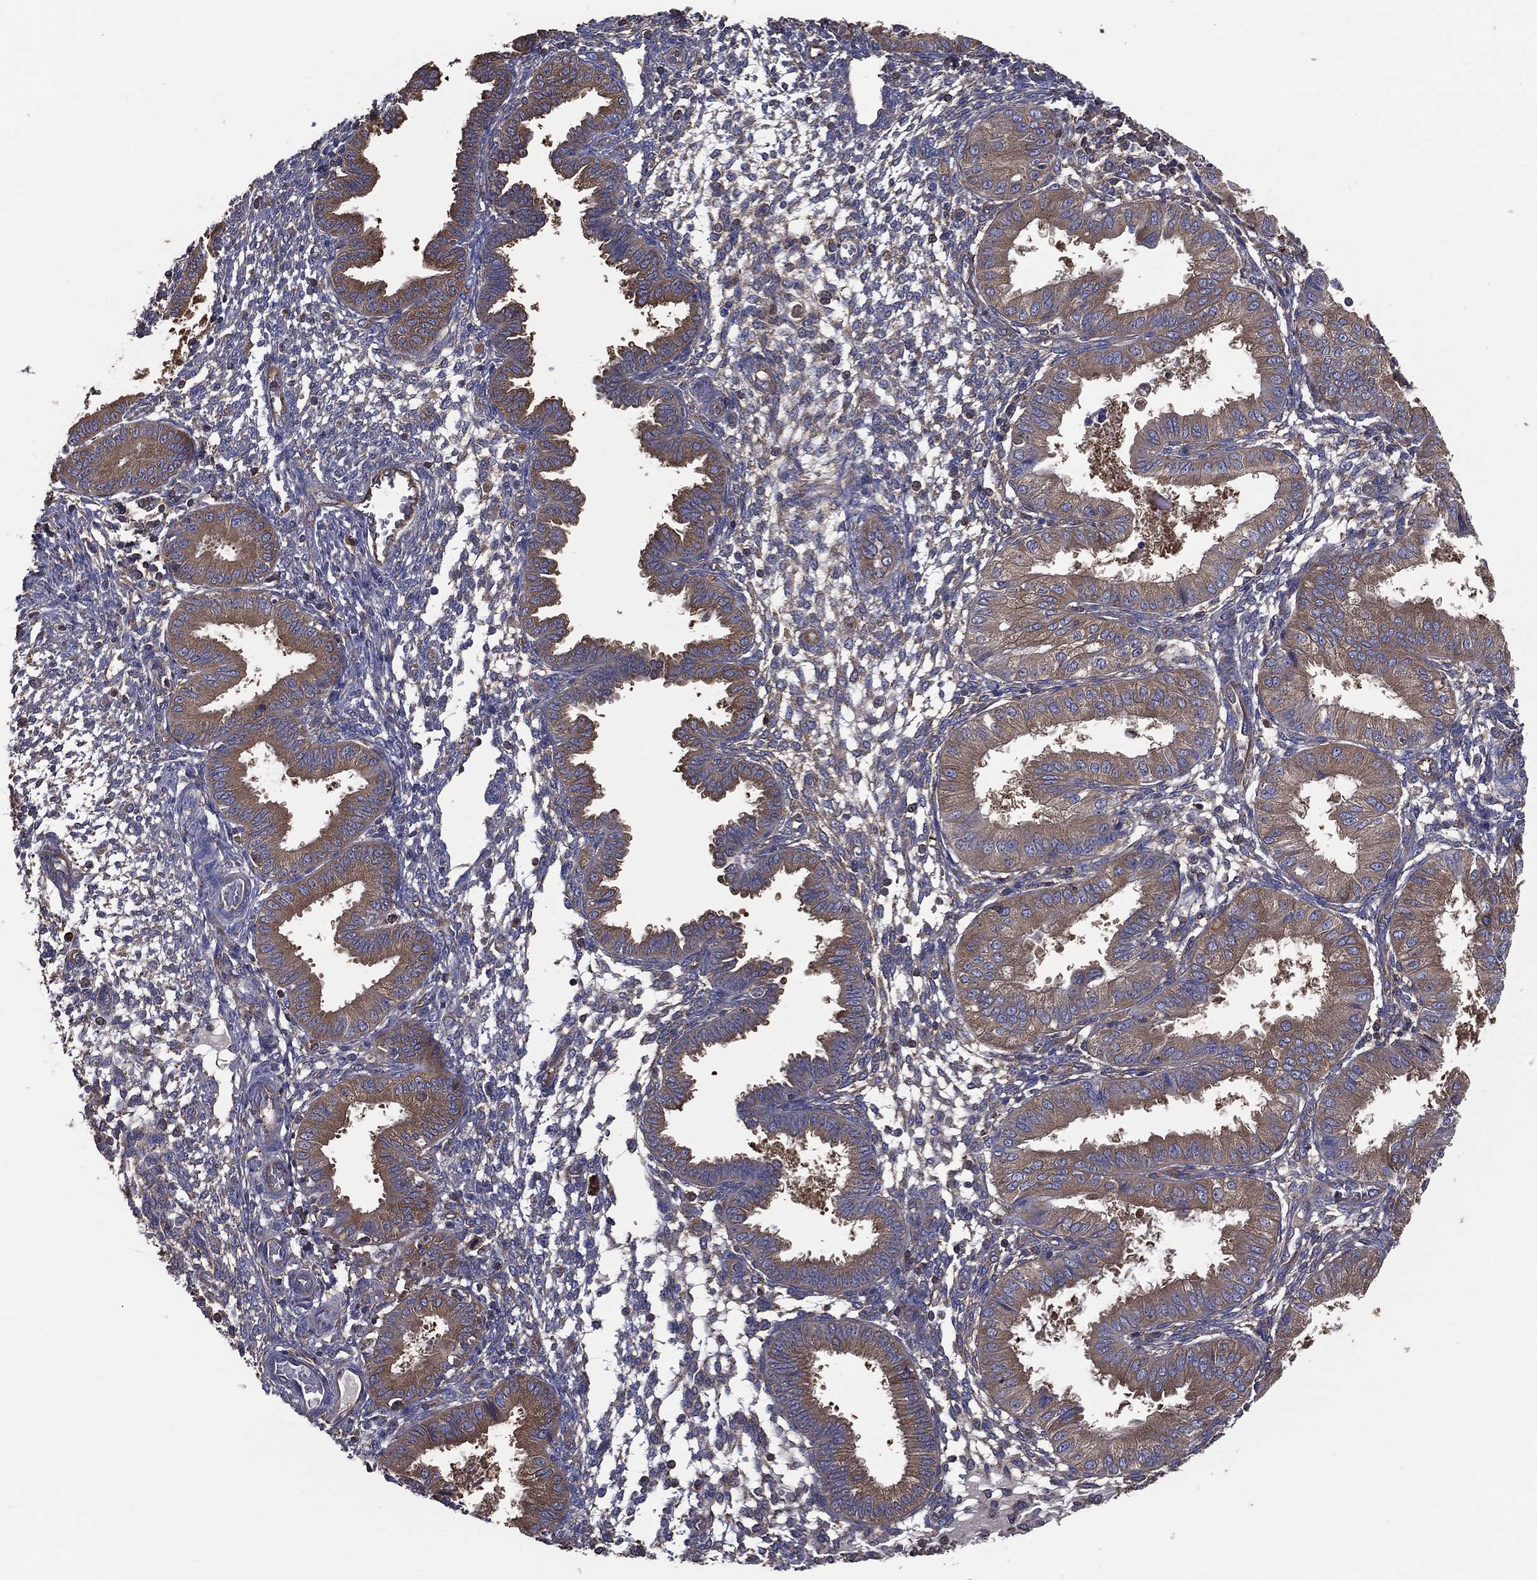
{"staining": {"intensity": "negative", "quantity": "none", "location": "none"}, "tissue": "endometrium", "cell_type": "Cells in endometrial stroma", "image_type": "normal", "snomed": [{"axis": "morphology", "description": "Normal tissue, NOS"}, {"axis": "topography", "description": "Endometrium"}], "caption": "The immunohistochemistry (IHC) image has no significant expression in cells in endometrial stroma of endometrium.", "gene": "SARS1", "patient": {"sex": "female", "age": 43}}